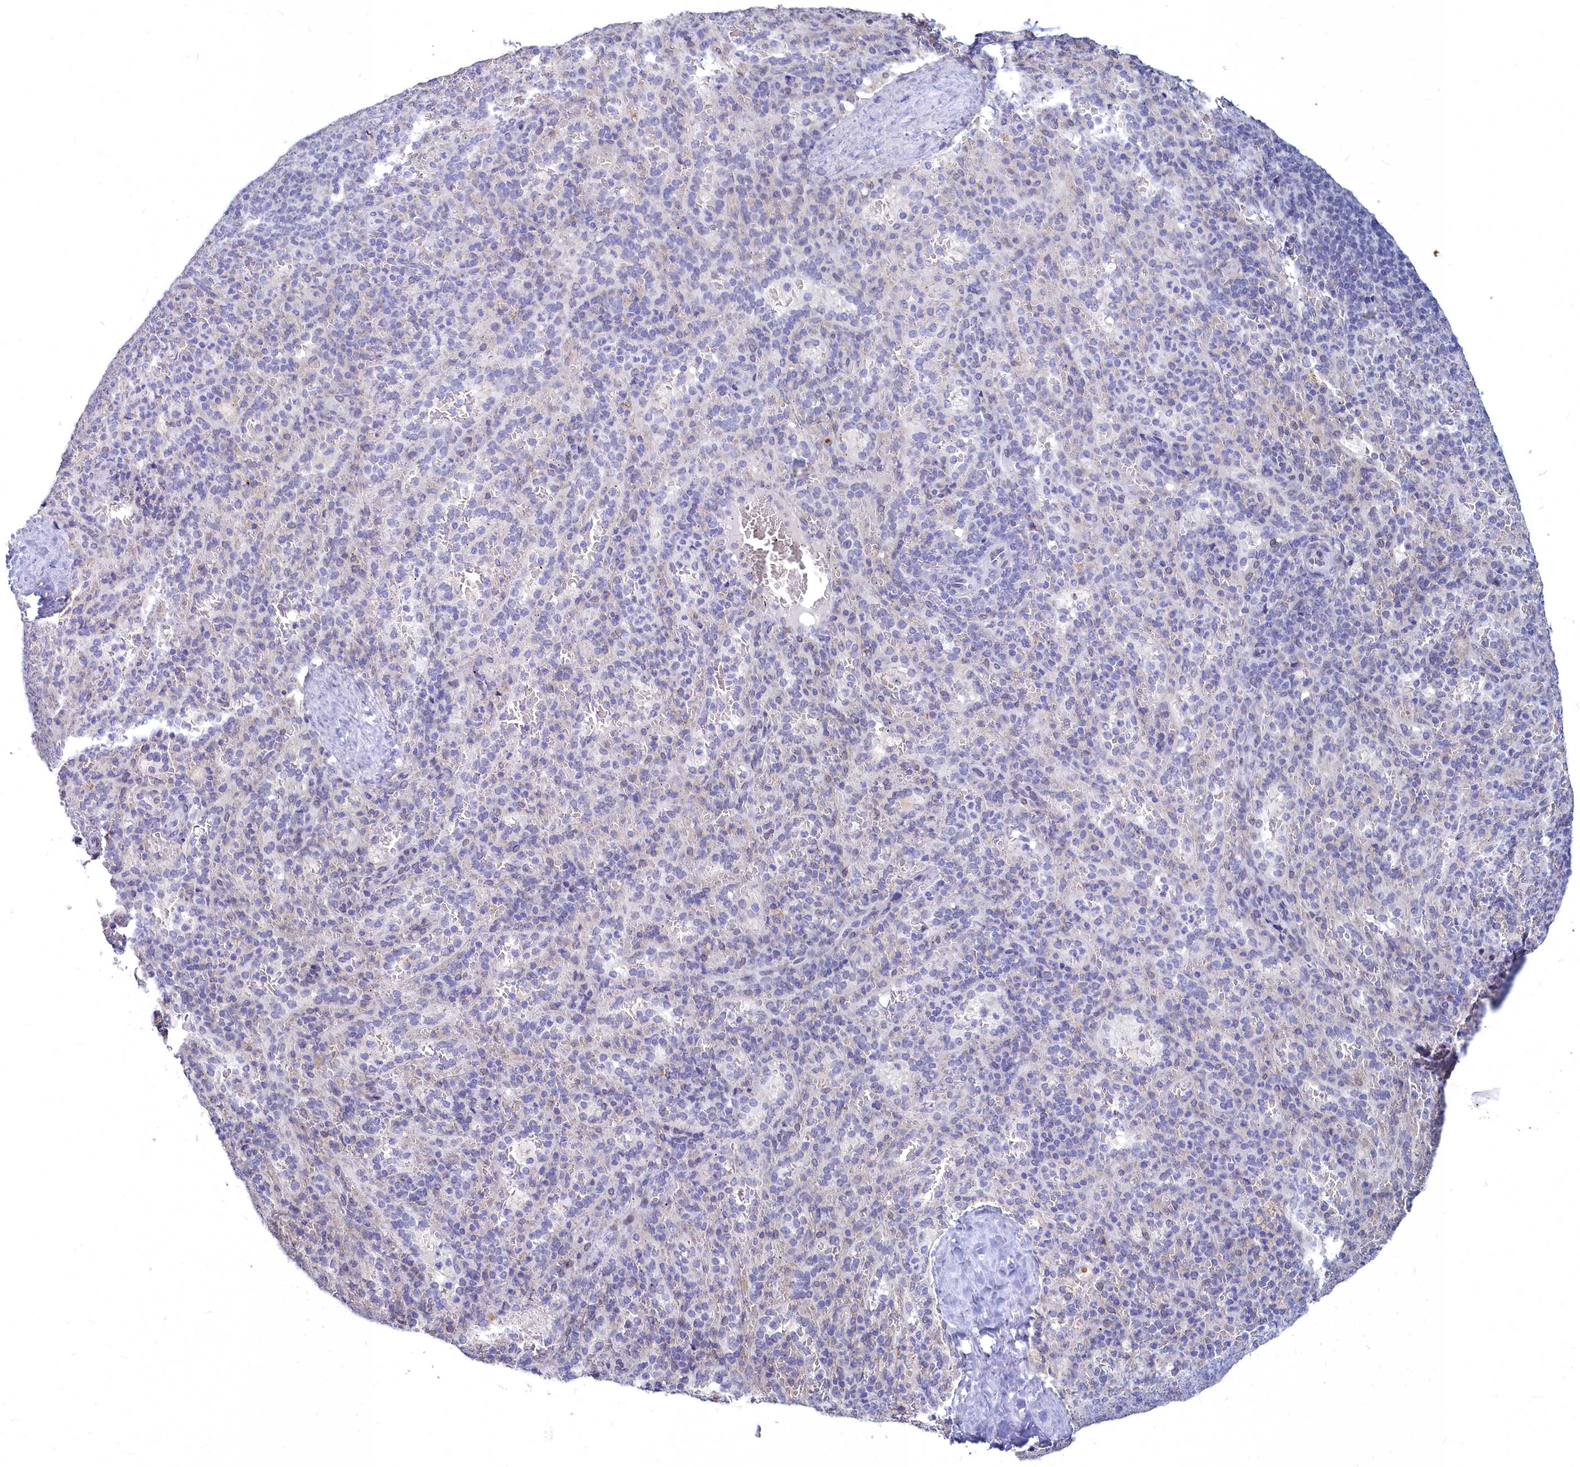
{"staining": {"intensity": "negative", "quantity": "none", "location": "none"}, "tissue": "spleen", "cell_type": "Cells in red pulp", "image_type": "normal", "snomed": [{"axis": "morphology", "description": "Normal tissue, NOS"}, {"axis": "topography", "description": "Spleen"}], "caption": "IHC photomicrograph of unremarkable spleen: spleen stained with DAB displays no significant protein staining in cells in red pulp.", "gene": "NOXA1", "patient": {"sex": "female", "age": 21}}